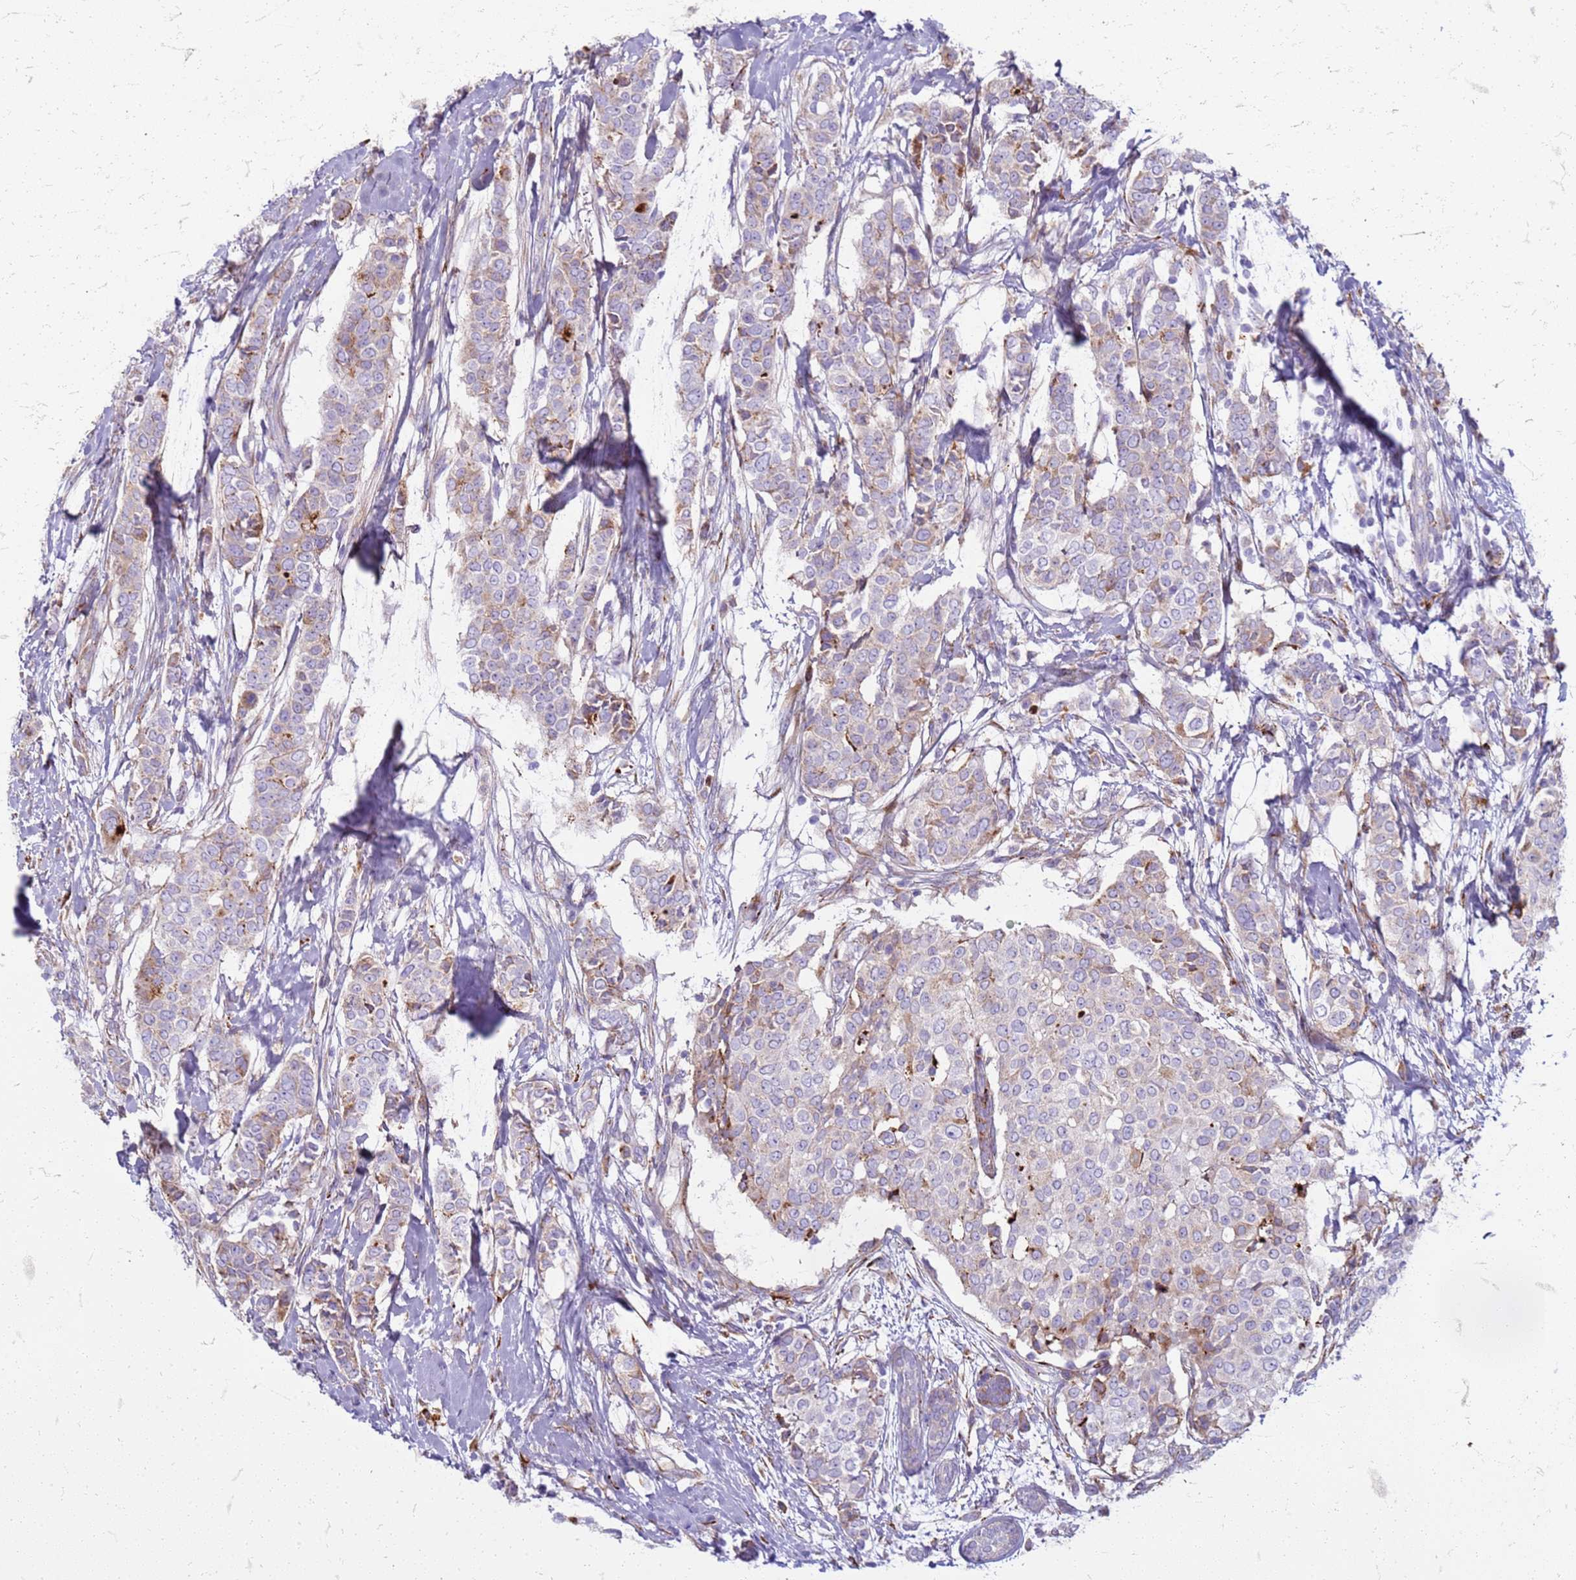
{"staining": {"intensity": "weak", "quantity": "<25%", "location": "cytoplasmic/membranous"}, "tissue": "breast cancer", "cell_type": "Tumor cells", "image_type": "cancer", "snomed": [{"axis": "morphology", "description": "Lobular carcinoma"}, {"axis": "topography", "description": "Breast"}], "caption": "The micrograph demonstrates no staining of tumor cells in breast cancer (lobular carcinoma). (Brightfield microscopy of DAB immunohistochemistry (IHC) at high magnification).", "gene": "PDK3", "patient": {"sex": "female", "age": 51}}